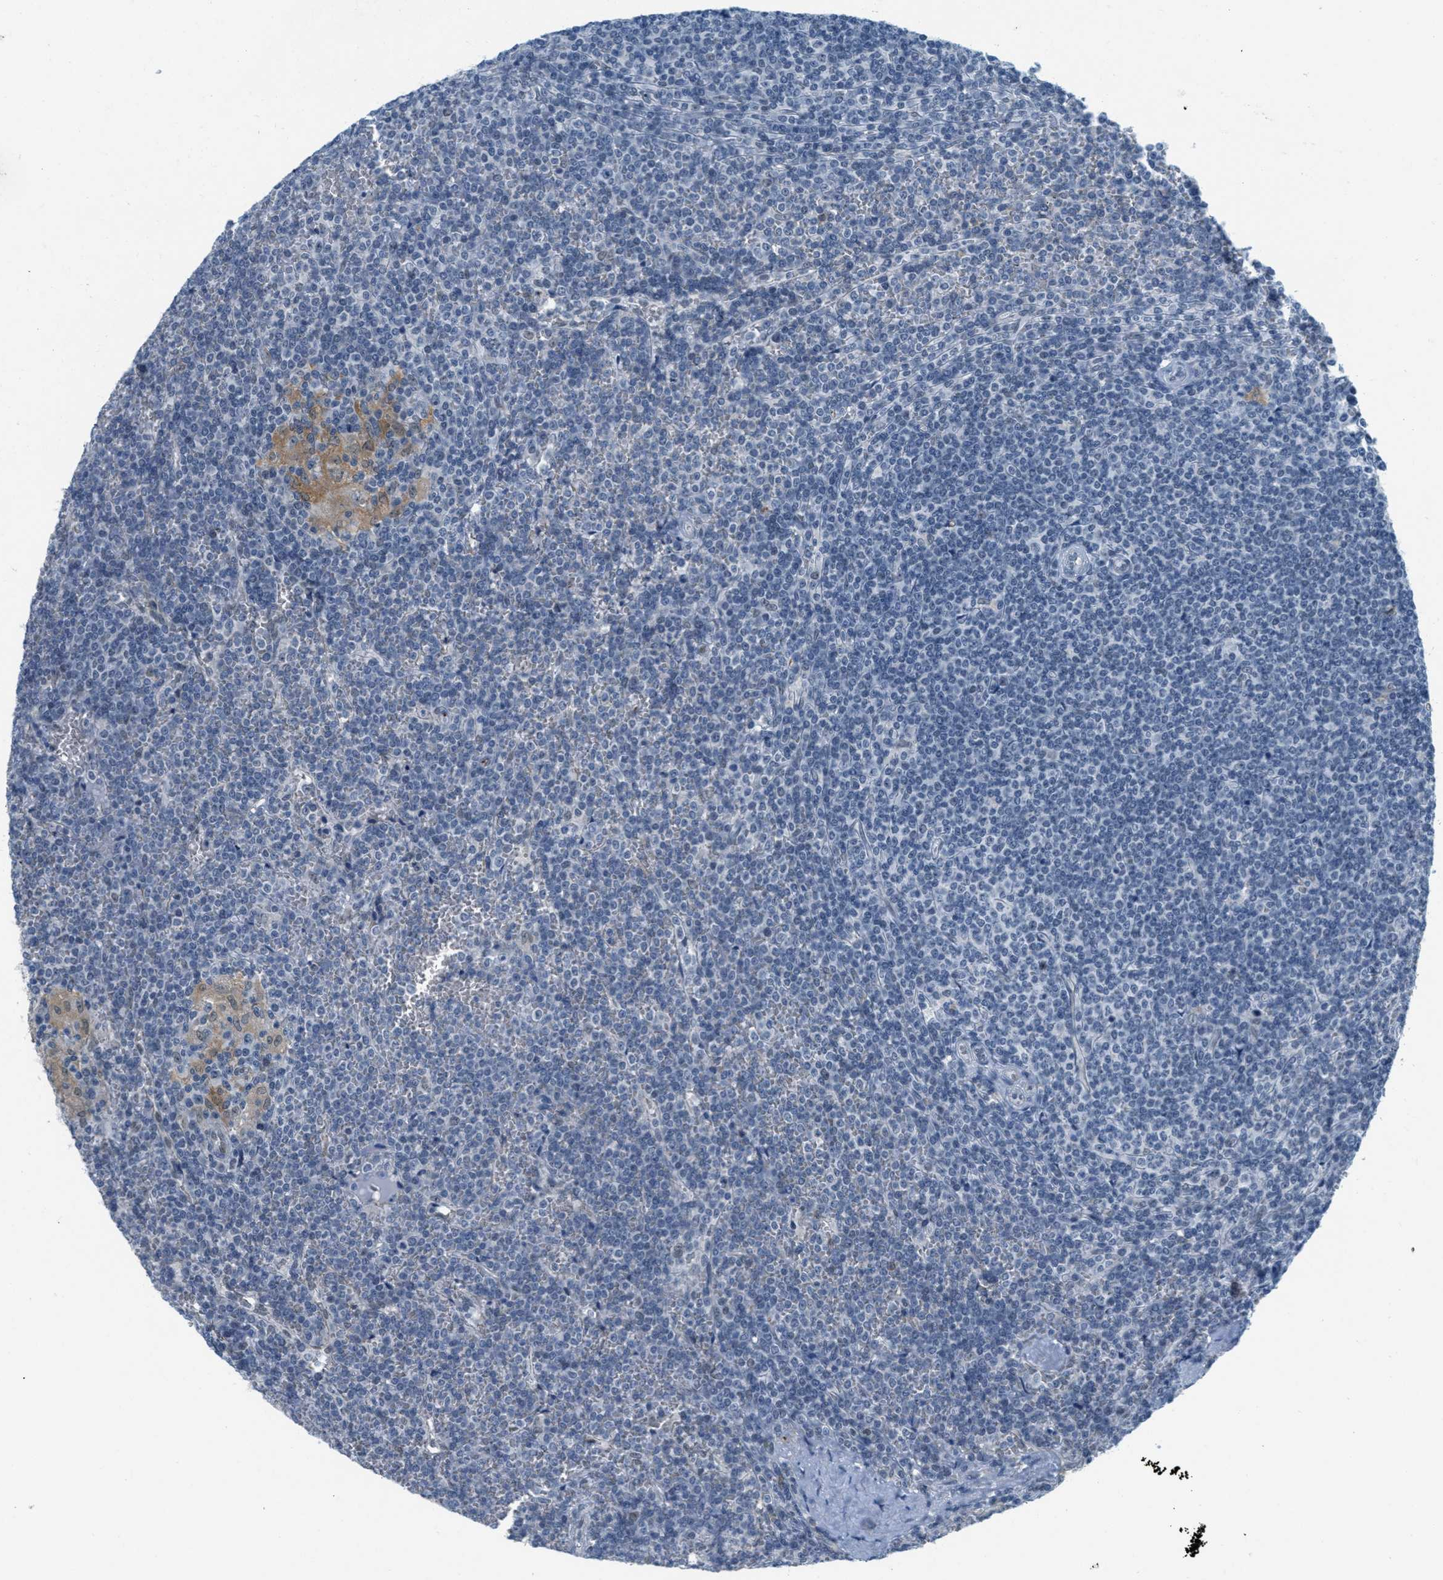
{"staining": {"intensity": "negative", "quantity": "none", "location": "none"}, "tissue": "lymphoma", "cell_type": "Tumor cells", "image_type": "cancer", "snomed": [{"axis": "morphology", "description": "Malignant lymphoma, non-Hodgkin's type, Low grade"}, {"axis": "topography", "description": "Spleen"}], "caption": "Human malignant lymphoma, non-Hodgkin's type (low-grade) stained for a protein using immunohistochemistry reveals no positivity in tumor cells.", "gene": "HS3ST2", "patient": {"sex": "female", "age": 19}}